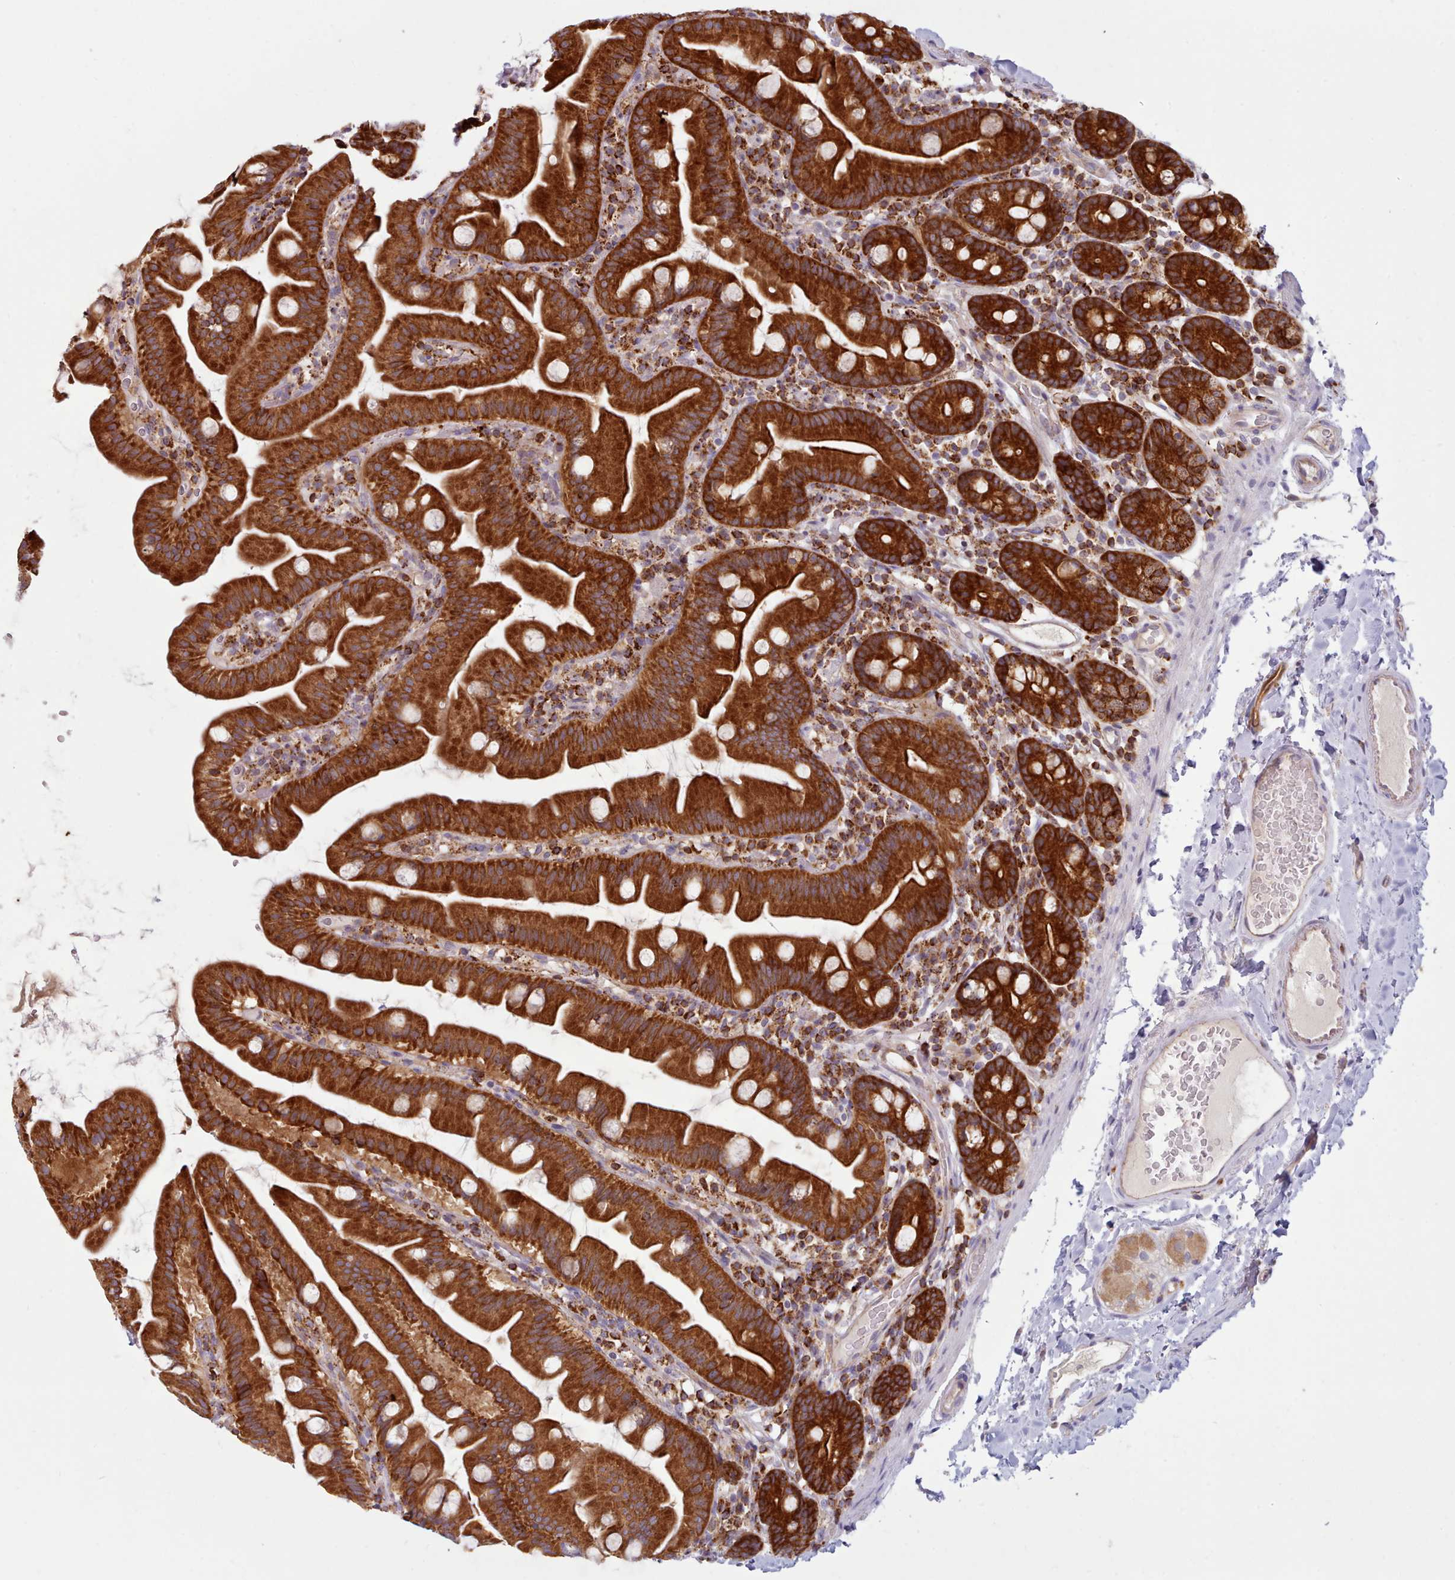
{"staining": {"intensity": "strong", "quantity": ">75%", "location": "cytoplasmic/membranous"}, "tissue": "small intestine", "cell_type": "Glandular cells", "image_type": "normal", "snomed": [{"axis": "morphology", "description": "Normal tissue, NOS"}, {"axis": "topography", "description": "Small intestine"}], "caption": "About >75% of glandular cells in normal small intestine exhibit strong cytoplasmic/membranous protein expression as visualized by brown immunohistochemical staining.", "gene": "CRYBG1", "patient": {"sex": "female", "age": 68}}